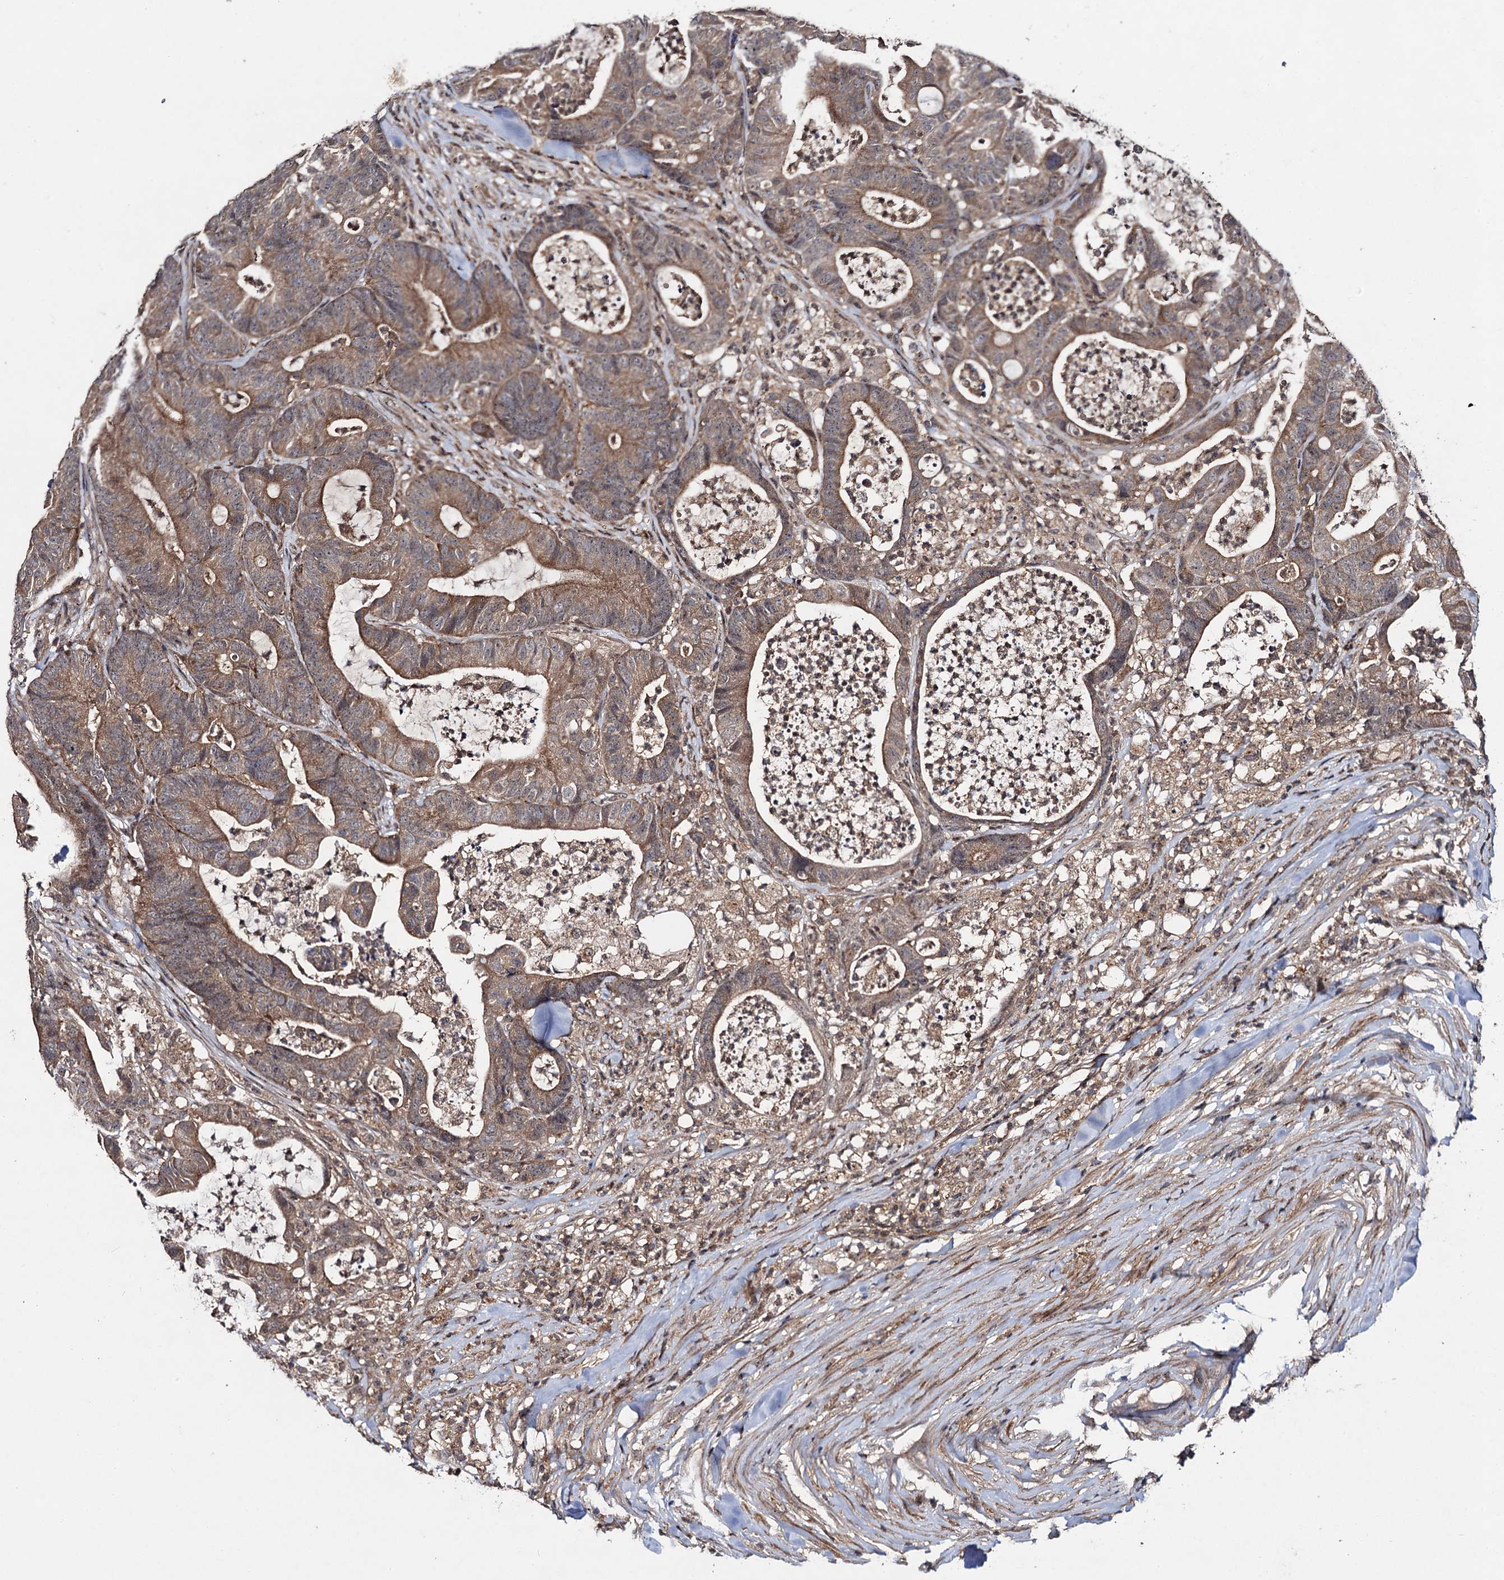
{"staining": {"intensity": "weak", "quantity": ">75%", "location": "cytoplasmic/membranous"}, "tissue": "colorectal cancer", "cell_type": "Tumor cells", "image_type": "cancer", "snomed": [{"axis": "morphology", "description": "Adenocarcinoma, NOS"}, {"axis": "topography", "description": "Colon"}], "caption": "Protein expression analysis of colorectal adenocarcinoma demonstrates weak cytoplasmic/membranous positivity in about >75% of tumor cells.", "gene": "KXD1", "patient": {"sex": "female", "age": 84}}